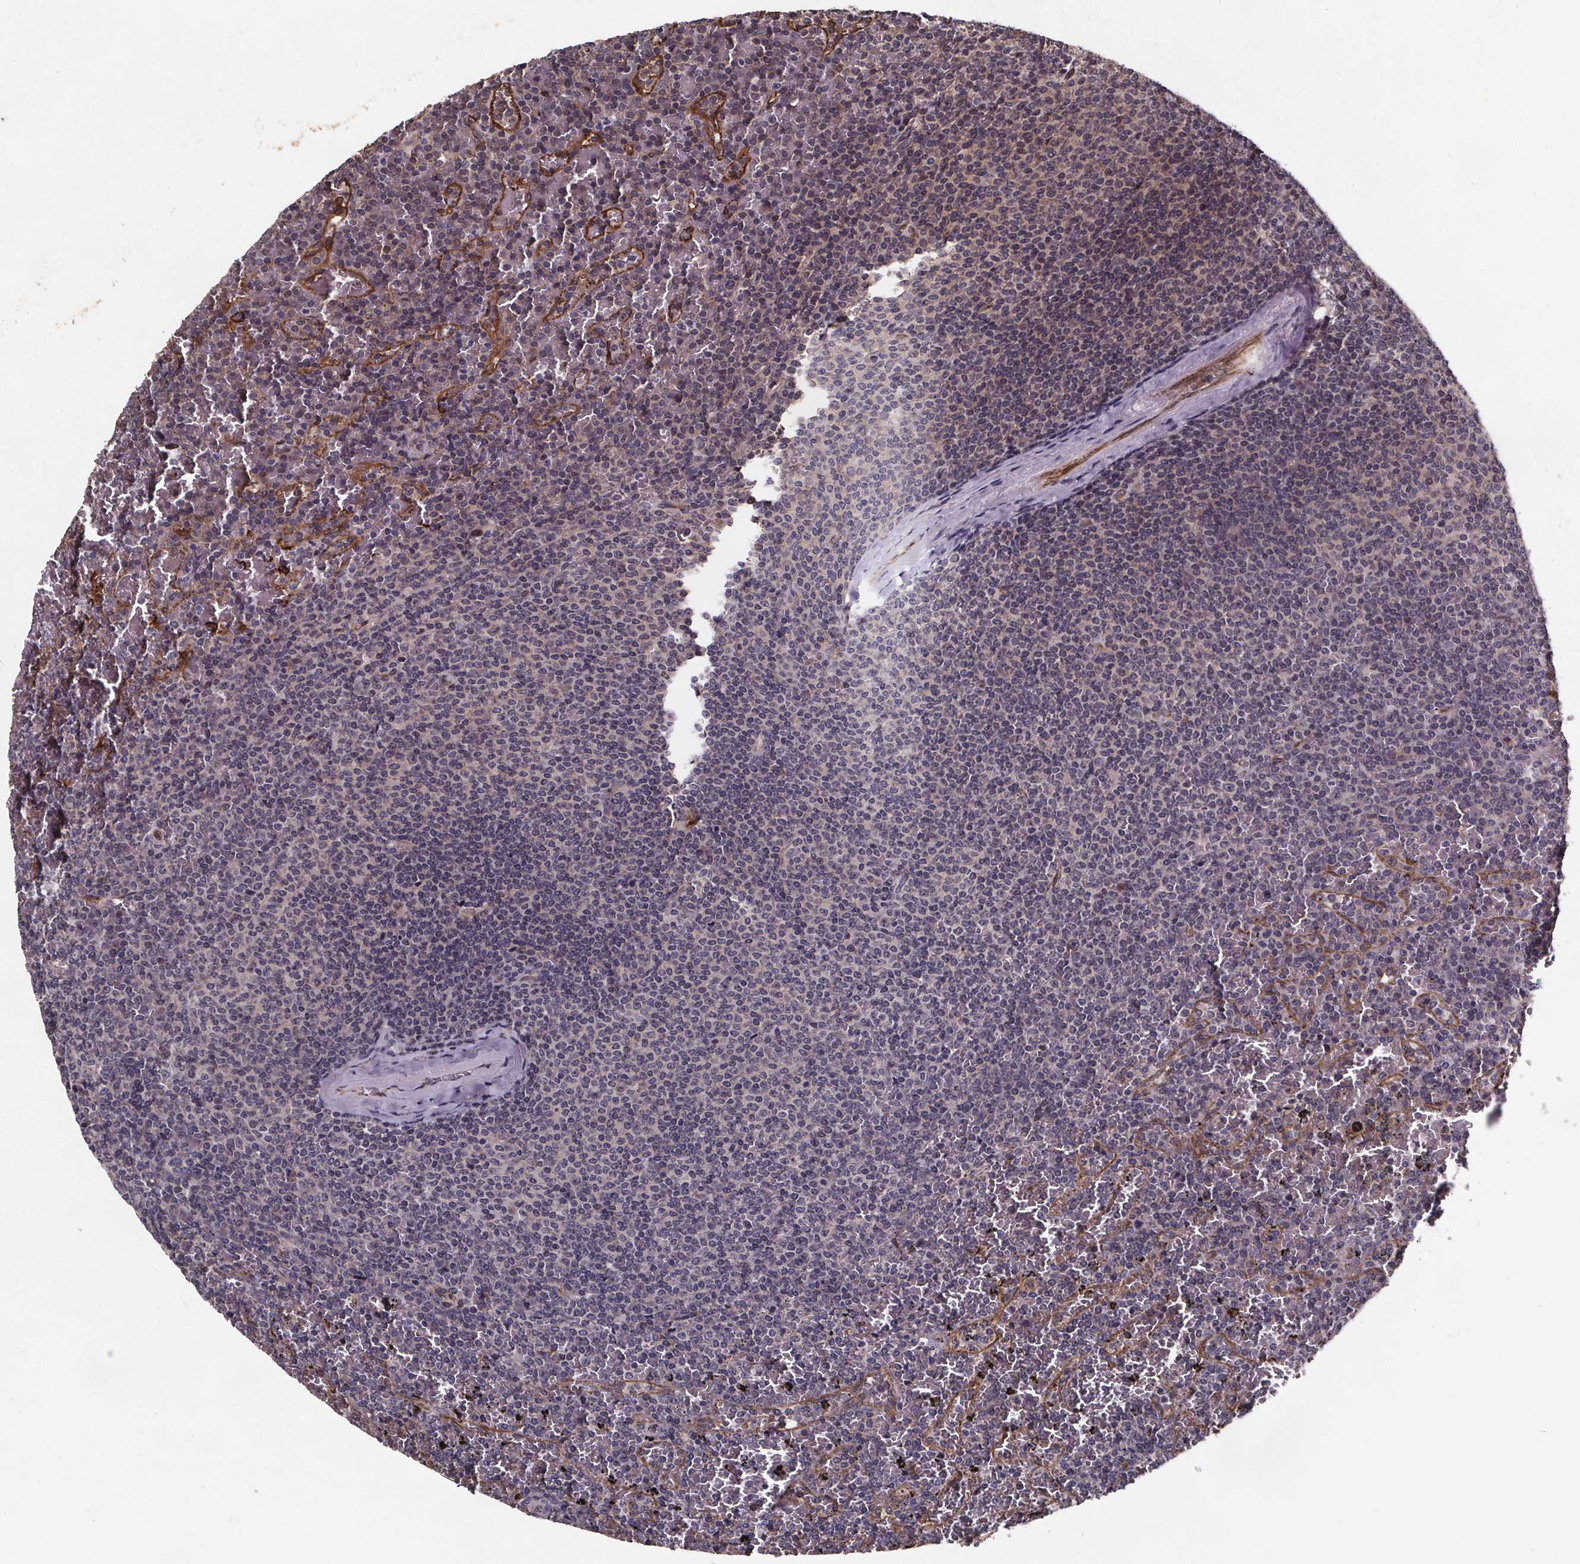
{"staining": {"intensity": "negative", "quantity": "none", "location": "none"}, "tissue": "lymphoma", "cell_type": "Tumor cells", "image_type": "cancer", "snomed": [{"axis": "morphology", "description": "Malignant lymphoma, non-Hodgkin's type, Low grade"}, {"axis": "topography", "description": "Spleen"}], "caption": "Immunohistochemical staining of lymphoma shows no significant staining in tumor cells.", "gene": "FASTKD3", "patient": {"sex": "female", "age": 77}}